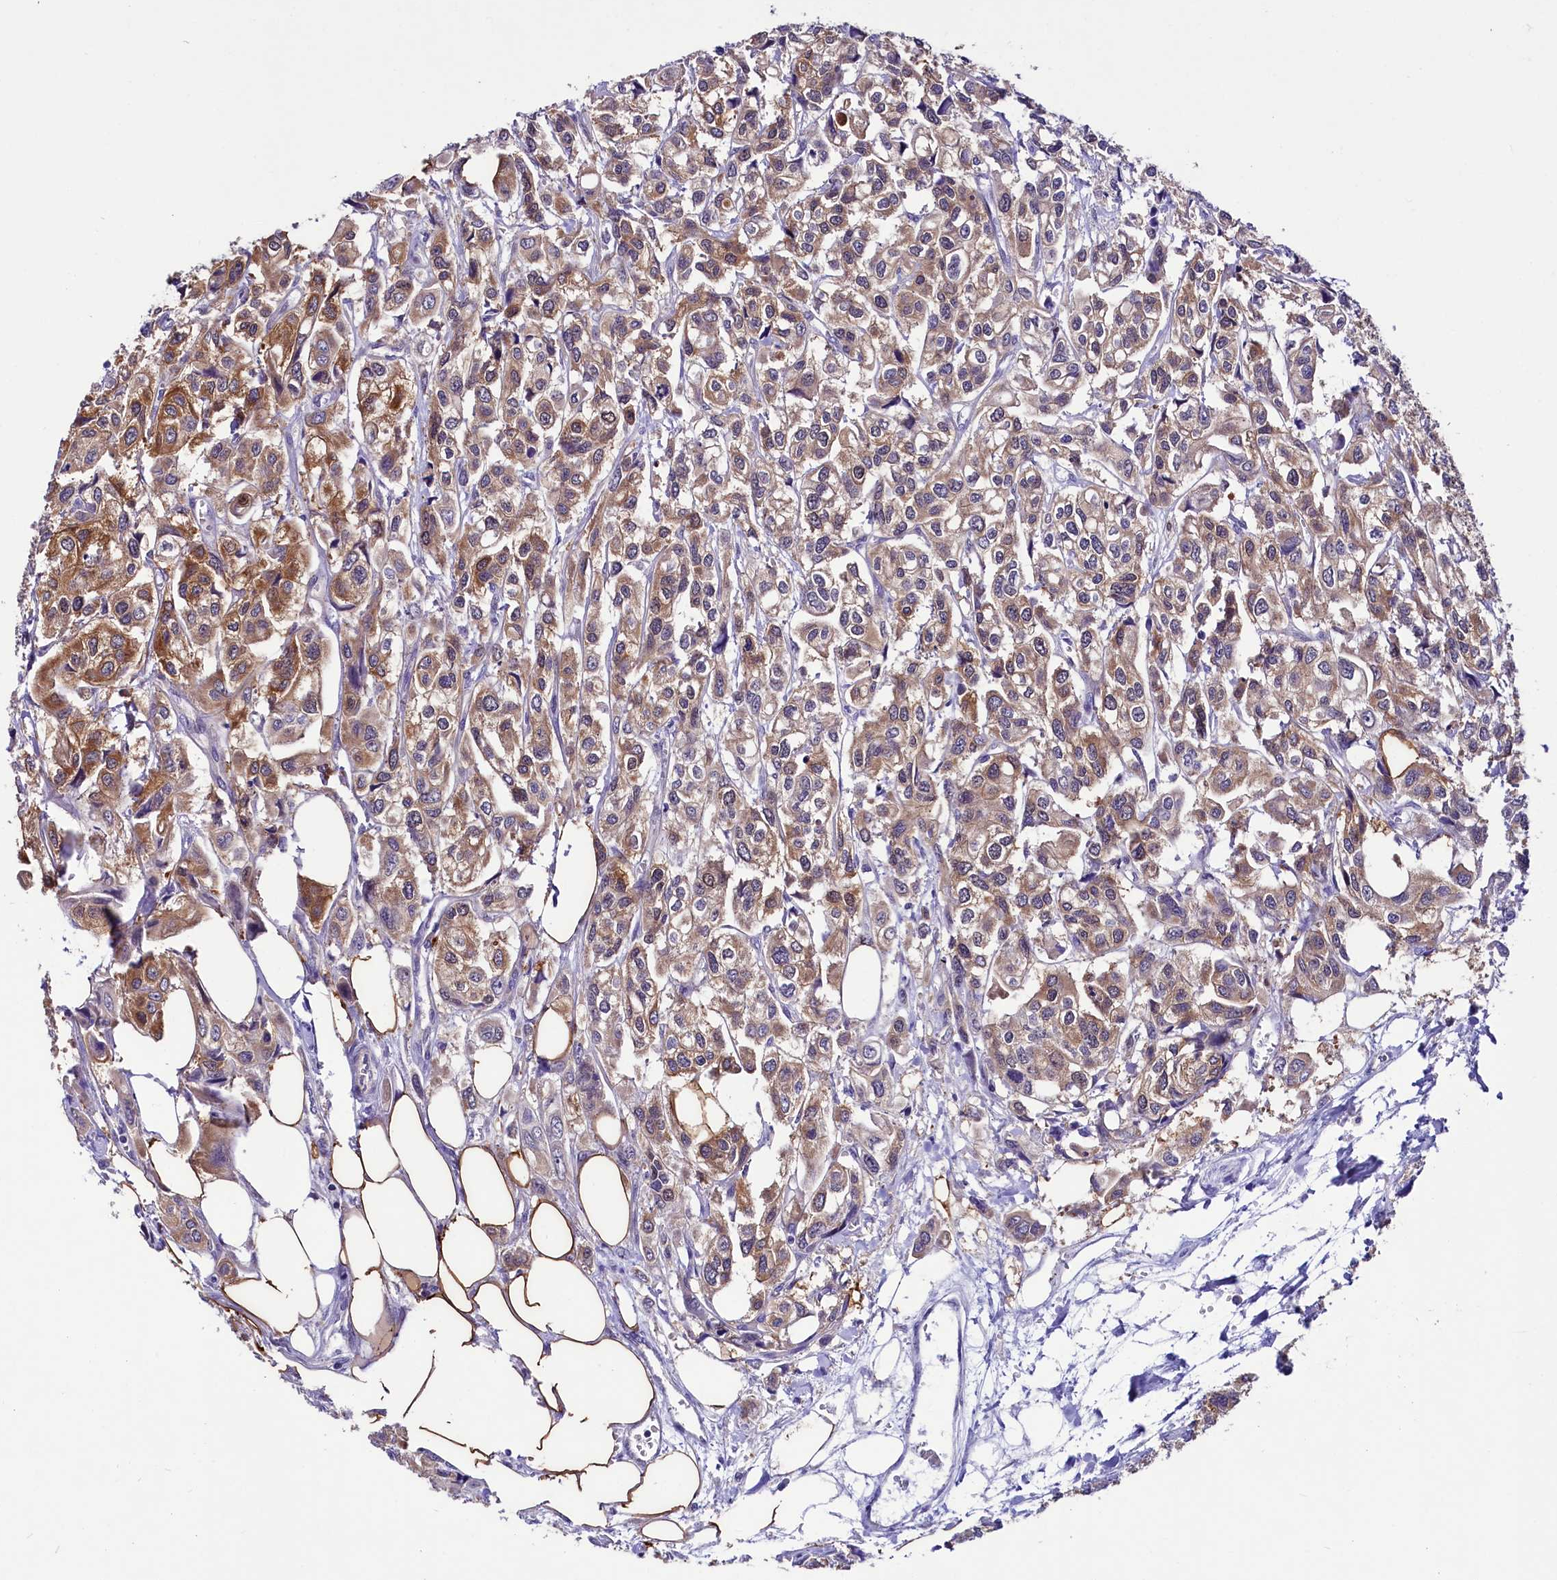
{"staining": {"intensity": "moderate", "quantity": ">75%", "location": "cytoplasmic/membranous"}, "tissue": "urothelial cancer", "cell_type": "Tumor cells", "image_type": "cancer", "snomed": [{"axis": "morphology", "description": "Urothelial carcinoma, High grade"}, {"axis": "topography", "description": "Urinary bladder"}], "caption": "Immunohistochemical staining of human urothelial cancer shows medium levels of moderate cytoplasmic/membranous protein expression in about >75% of tumor cells.", "gene": "ABHD5", "patient": {"sex": "male", "age": 67}}